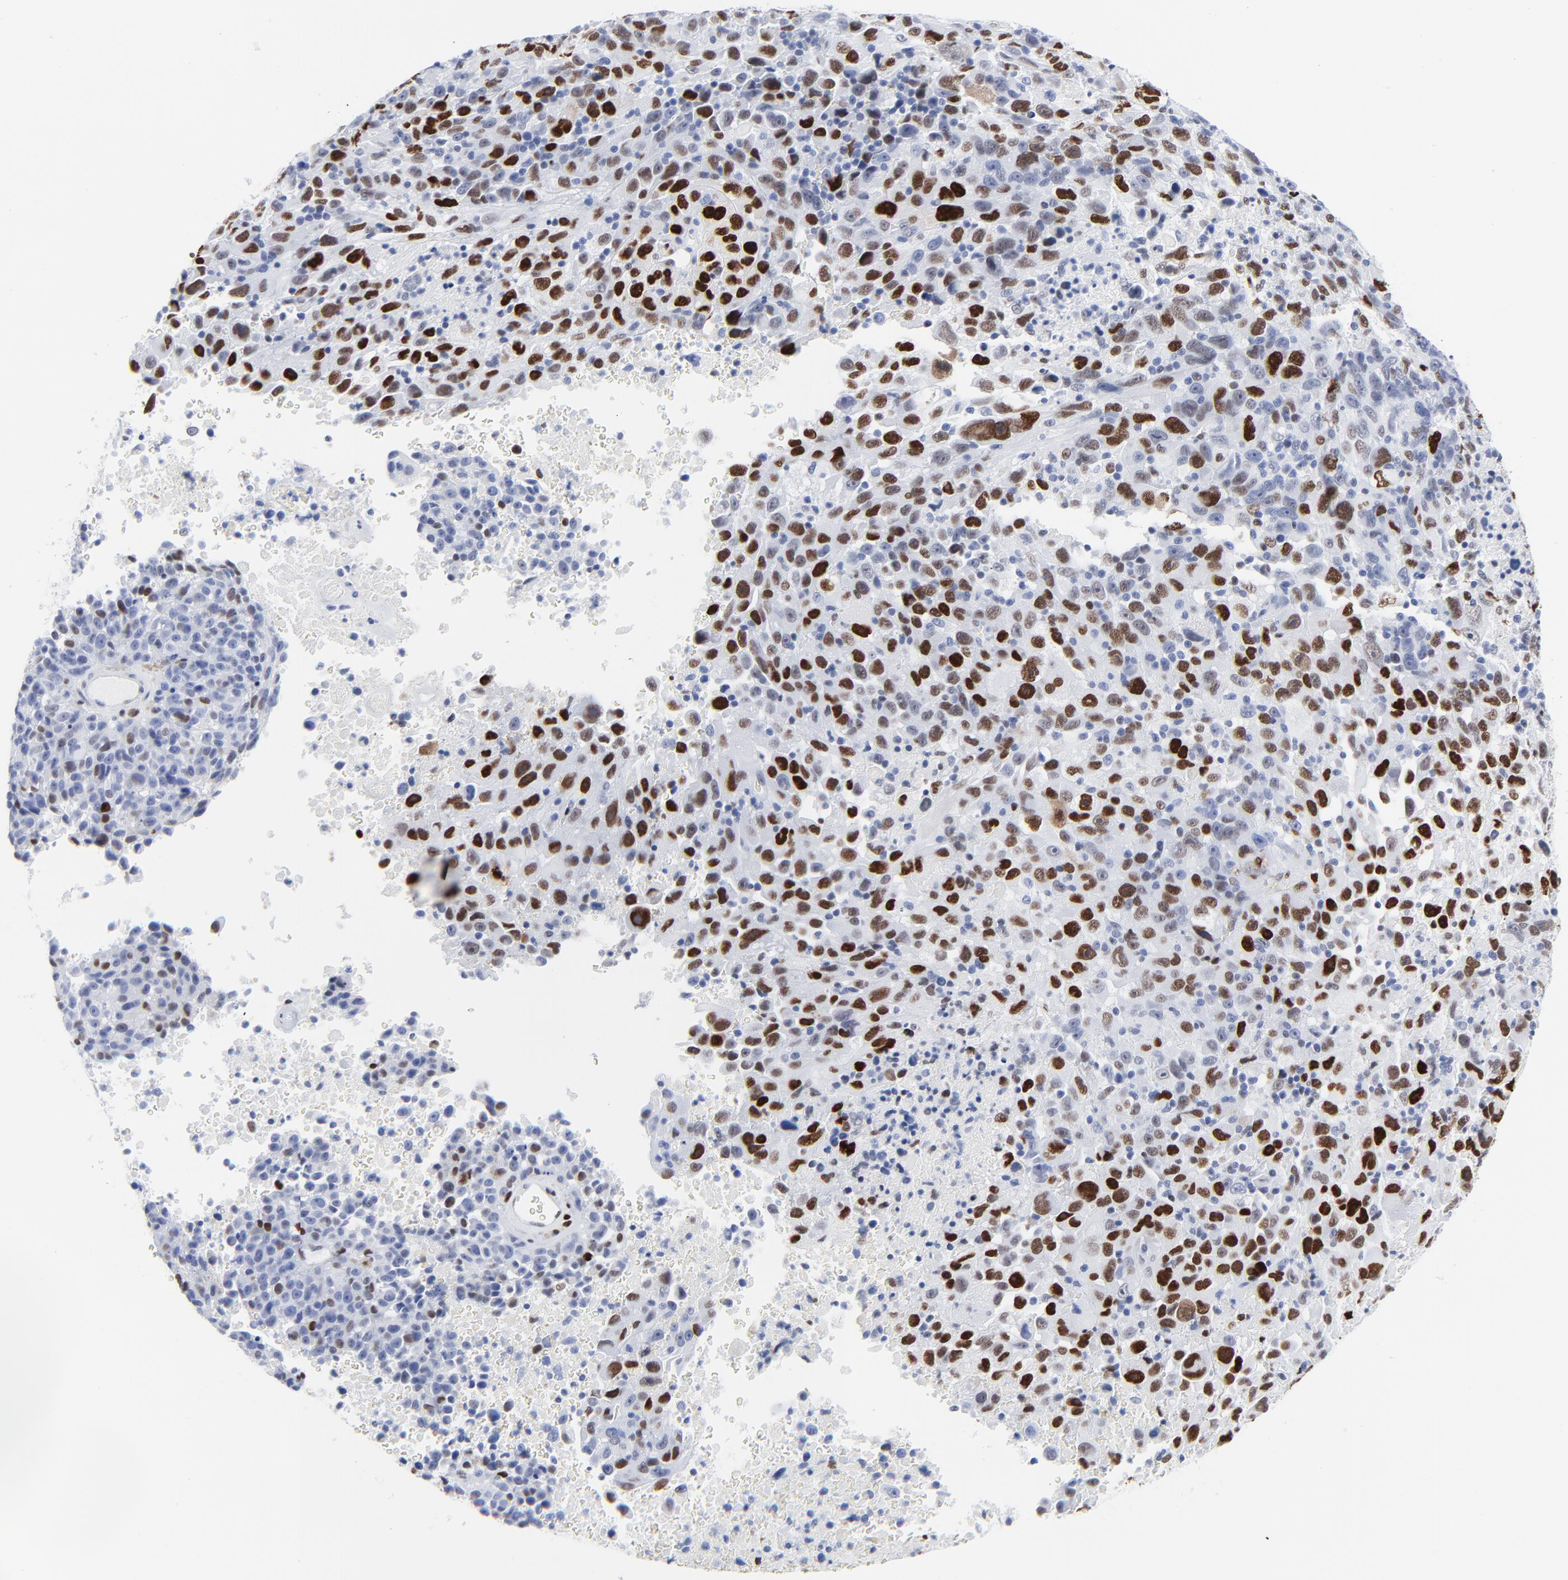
{"staining": {"intensity": "strong", "quantity": ">75%", "location": "nuclear"}, "tissue": "melanoma", "cell_type": "Tumor cells", "image_type": "cancer", "snomed": [{"axis": "morphology", "description": "Malignant melanoma, Metastatic site"}, {"axis": "topography", "description": "Cerebral cortex"}], "caption": "A high-resolution image shows IHC staining of melanoma, which reveals strong nuclear staining in about >75% of tumor cells.", "gene": "JUN", "patient": {"sex": "female", "age": 52}}